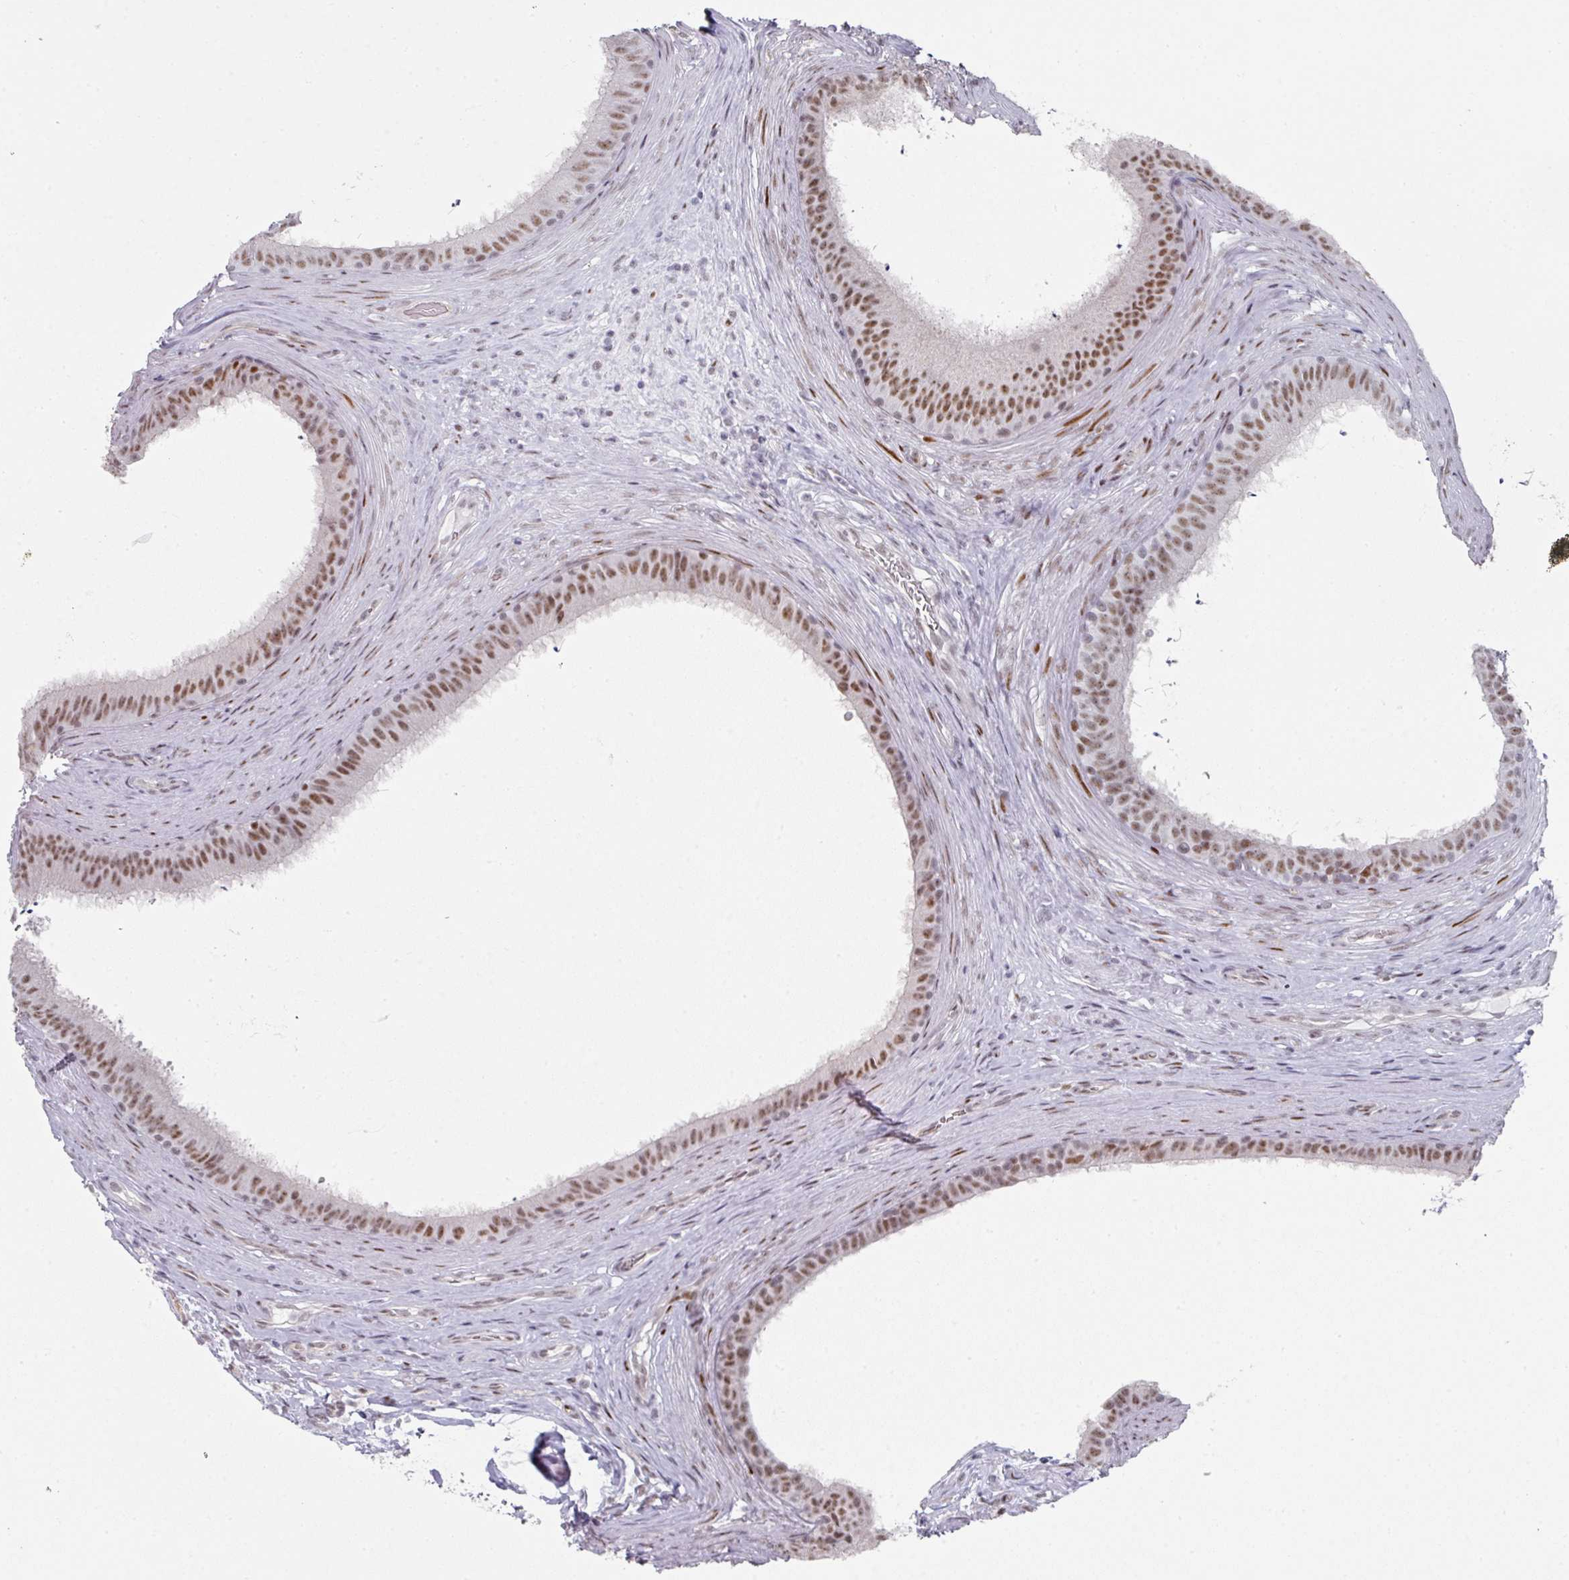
{"staining": {"intensity": "moderate", "quantity": ">75%", "location": "nuclear"}, "tissue": "epididymis", "cell_type": "Glandular cells", "image_type": "normal", "snomed": [{"axis": "morphology", "description": "Normal tissue, NOS"}, {"axis": "topography", "description": "Testis"}, {"axis": "topography", "description": "Epididymis"}], "caption": "DAB immunohistochemical staining of normal epididymis demonstrates moderate nuclear protein staining in about >75% of glandular cells. (DAB (3,3'-diaminobenzidine) = brown stain, brightfield microscopy at high magnification).", "gene": "SF3B5", "patient": {"sex": "male", "age": 41}}